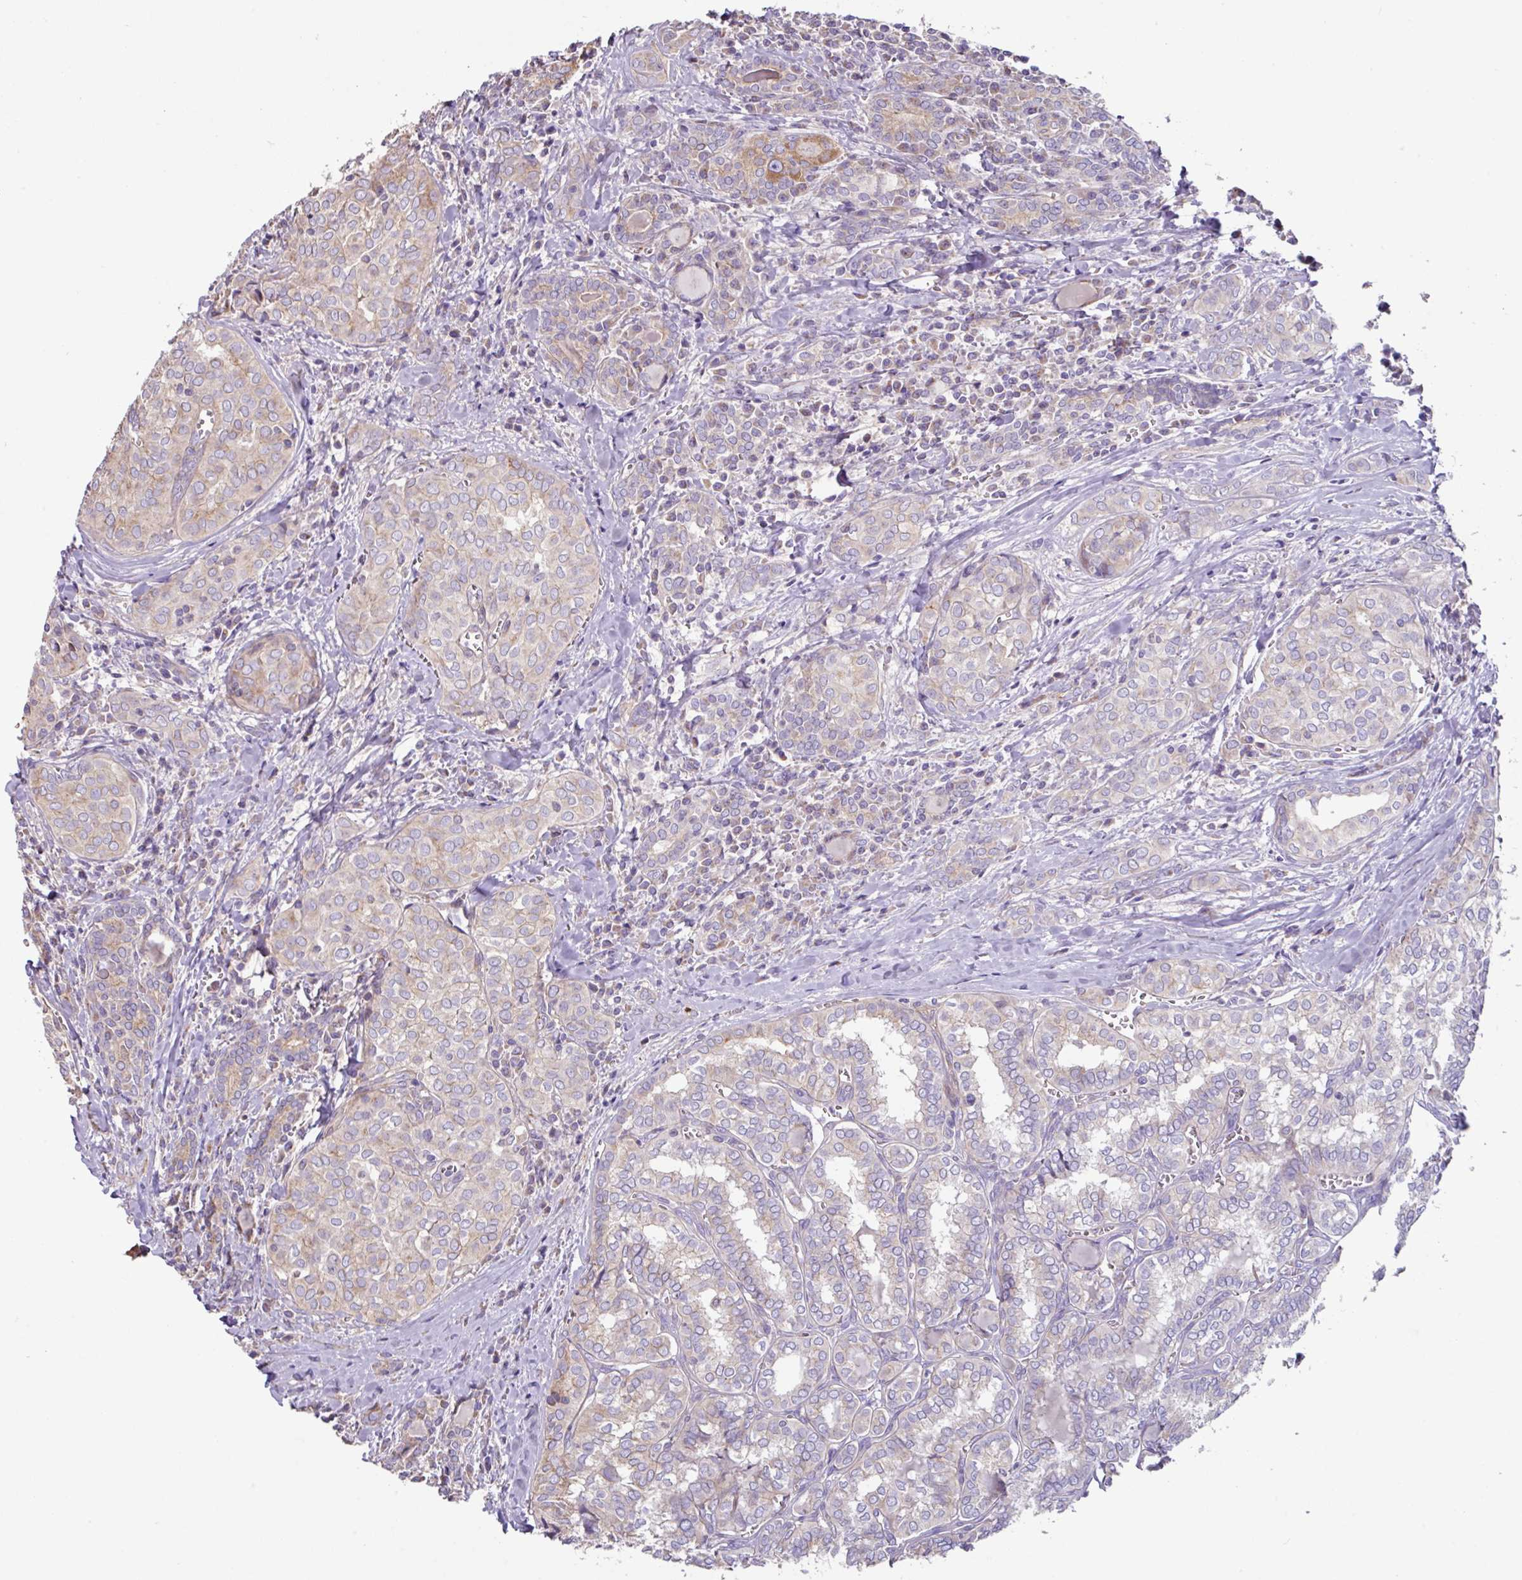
{"staining": {"intensity": "weak", "quantity": "<25%", "location": "cytoplasmic/membranous"}, "tissue": "thyroid cancer", "cell_type": "Tumor cells", "image_type": "cancer", "snomed": [{"axis": "morphology", "description": "Papillary adenocarcinoma, NOS"}, {"axis": "topography", "description": "Thyroid gland"}], "caption": "A photomicrograph of thyroid cancer stained for a protein exhibits no brown staining in tumor cells. (Stains: DAB (3,3'-diaminobenzidine) immunohistochemistry (IHC) with hematoxylin counter stain, Microscopy: brightfield microscopy at high magnification).", "gene": "MRRF", "patient": {"sex": "female", "age": 30}}